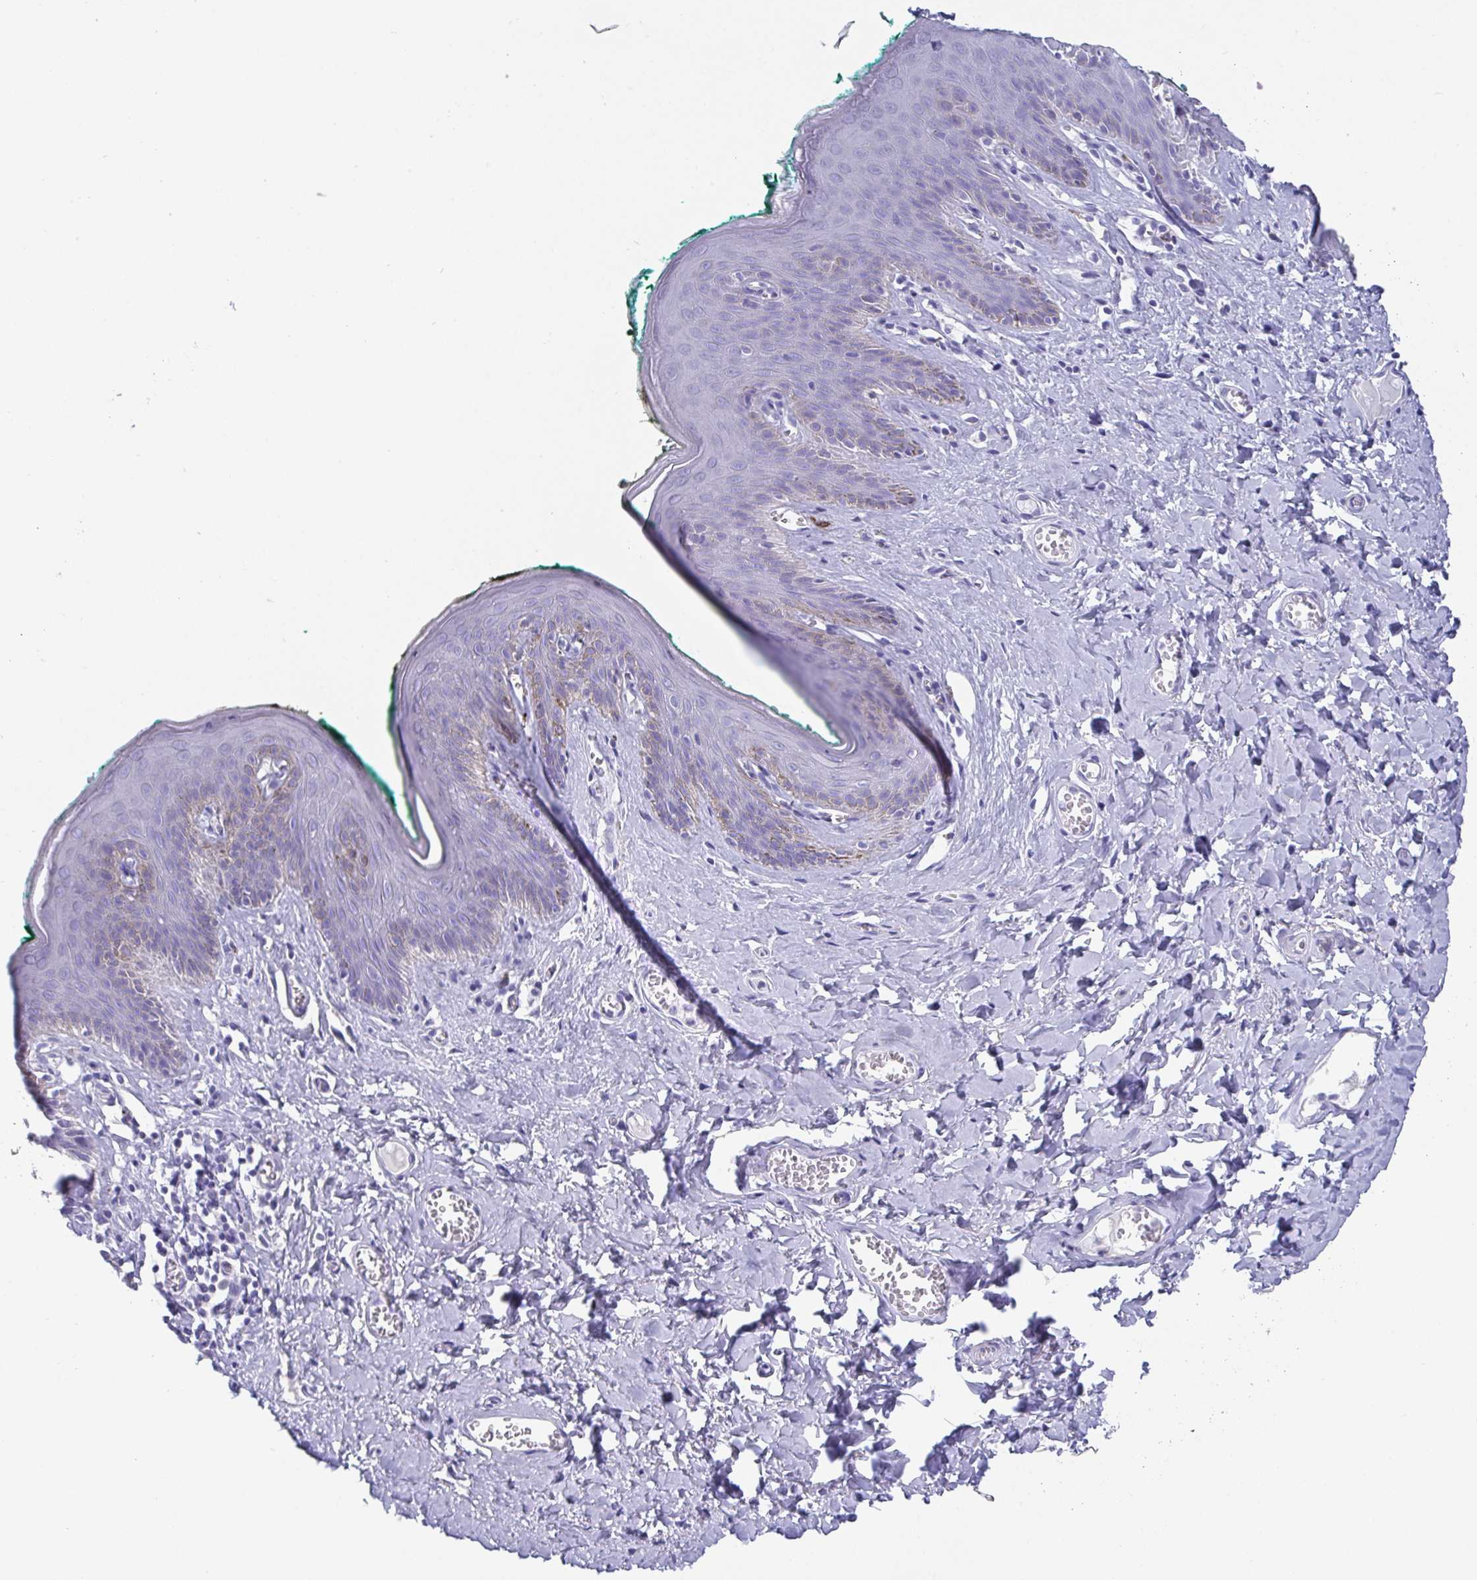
{"staining": {"intensity": "negative", "quantity": "none", "location": "none"}, "tissue": "skin", "cell_type": "Epidermal cells", "image_type": "normal", "snomed": [{"axis": "morphology", "description": "Normal tissue, NOS"}, {"axis": "topography", "description": "Vulva"}, {"axis": "topography", "description": "Peripheral nerve tissue"}], "caption": "Immunohistochemistry (IHC) micrograph of unremarkable human skin stained for a protein (brown), which demonstrates no positivity in epidermal cells. The staining was performed using DAB (3,3'-diaminobenzidine) to visualize the protein expression in brown, while the nuclei were stained in blue with hematoxylin (Magnification: 20x).", "gene": "SCGN", "patient": {"sex": "female", "age": 66}}